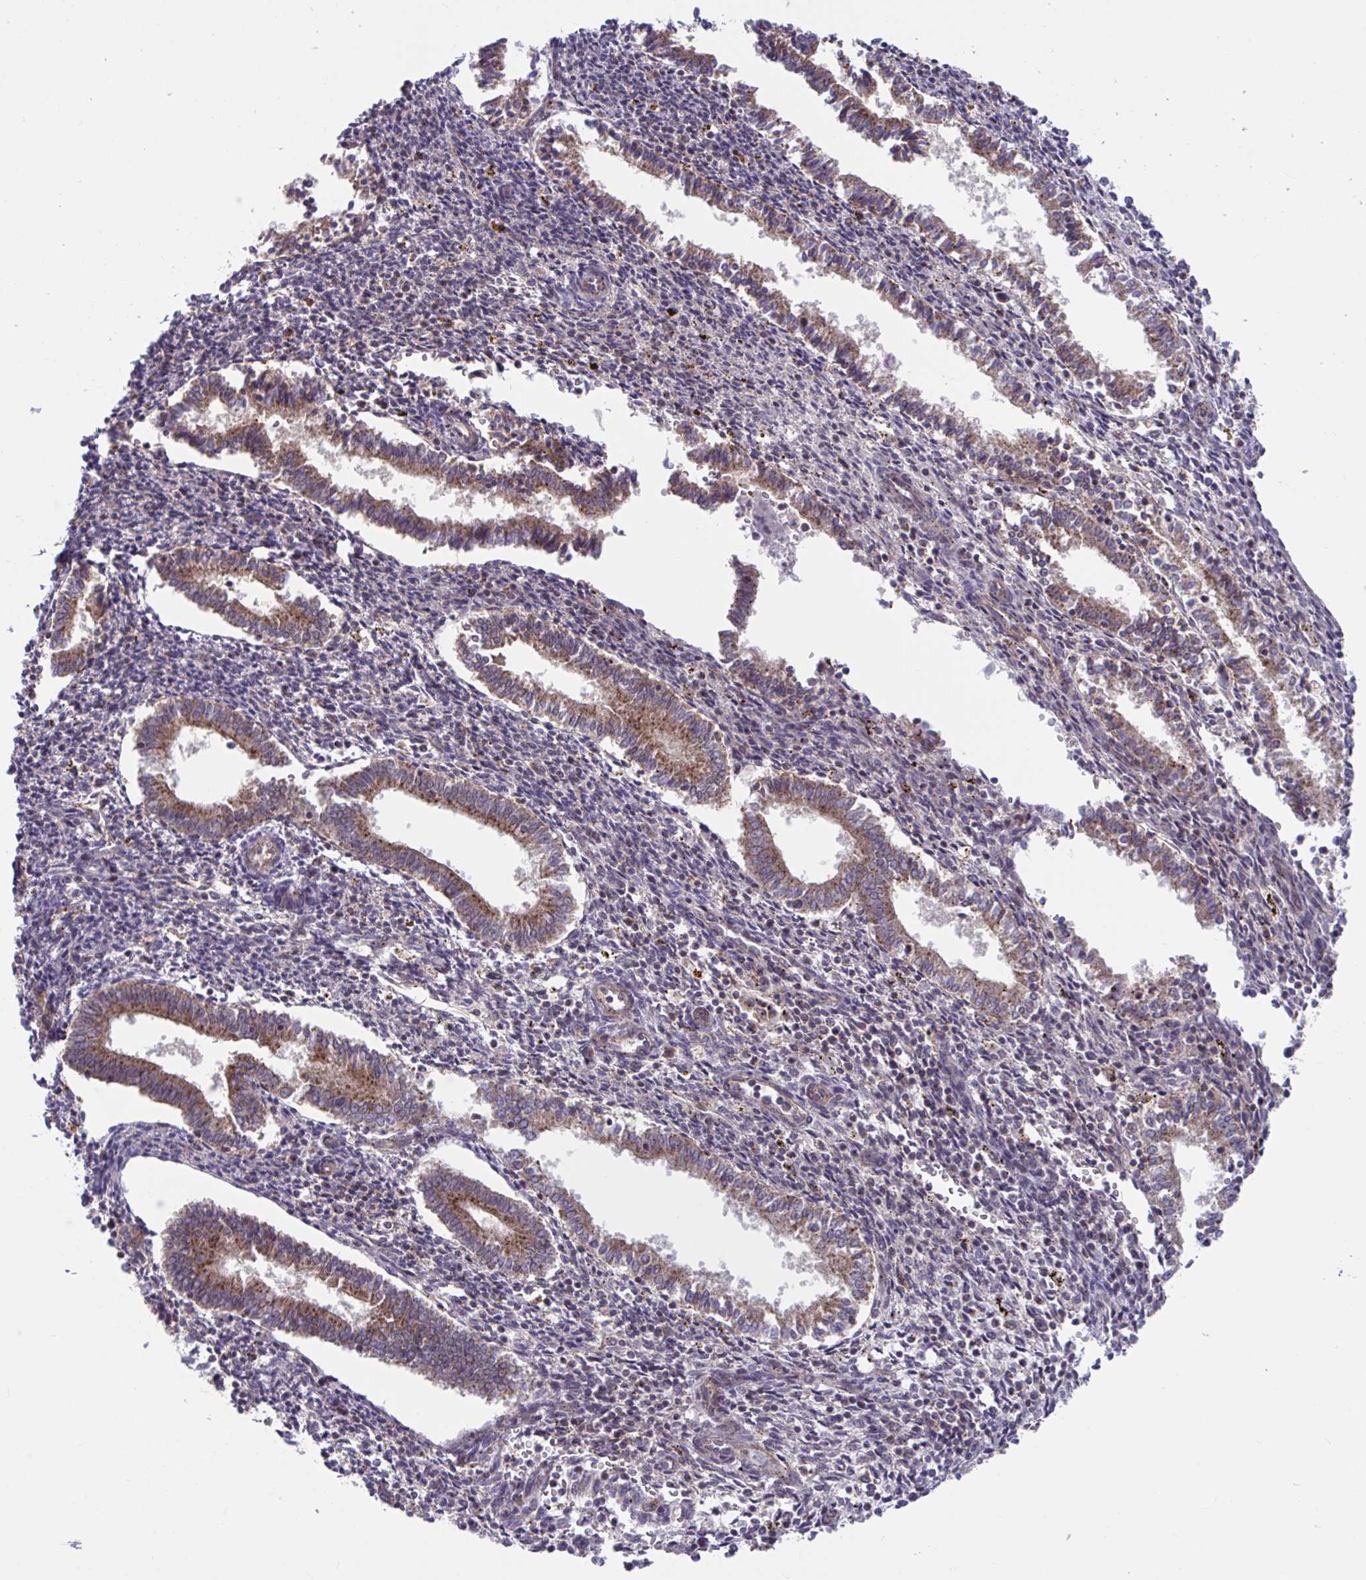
{"staining": {"intensity": "weak", "quantity": "25%-75%", "location": "cytoplasmic/membranous"}, "tissue": "endometrium", "cell_type": "Cells in endometrial stroma", "image_type": "normal", "snomed": [{"axis": "morphology", "description": "Normal tissue, NOS"}, {"axis": "topography", "description": "Endometrium"}], "caption": "Endometrium was stained to show a protein in brown. There is low levels of weak cytoplasmic/membranous expression in approximately 25%-75% of cells in endometrial stroma. The staining is performed using DAB (3,3'-diaminobenzidine) brown chromogen to label protein expression. The nuclei are counter-stained blue using hematoxylin.", "gene": "IST1", "patient": {"sex": "female", "age": 41}}